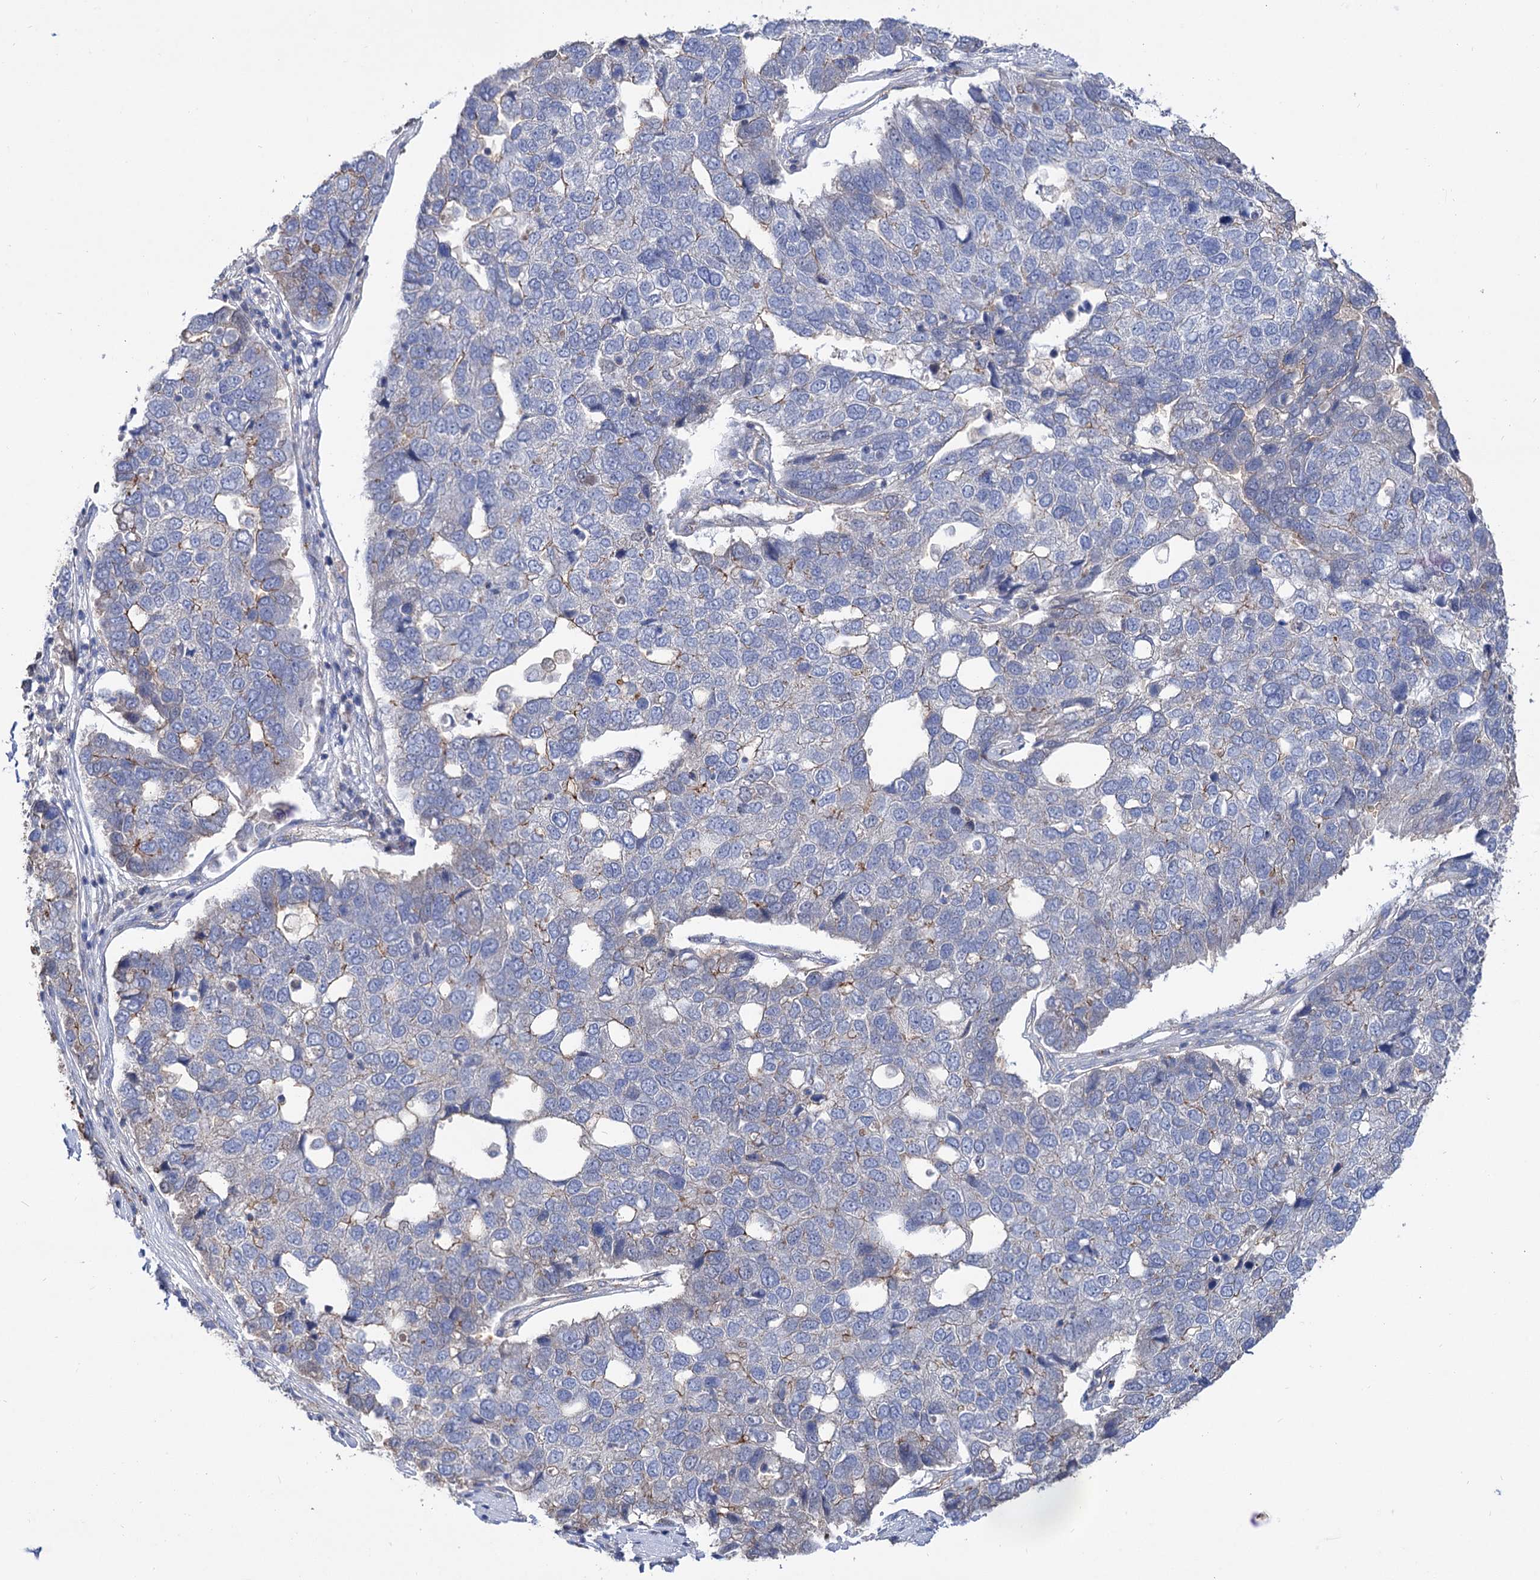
{"staining": {"intensity": "negative", "quantity": "none", "location": "none"}, "tissue": "pancreatic cancer", "cell_type": "Tumor cells", "image_type": "cancer", "snomed": [{"axis": "morphology", "description": "Adenocarcinoma, NOS"}, {"axis": "topography", "description": "Pancreas"}], "caption": "Immunohistochemistry (IHC) micrograph of human pancreatic adenocarcinoma stained for a protein (brown), which shows no positivity in tumor cells.", "gene": "NUDCD2", "patient": {"sex": "female", "age": 61}}